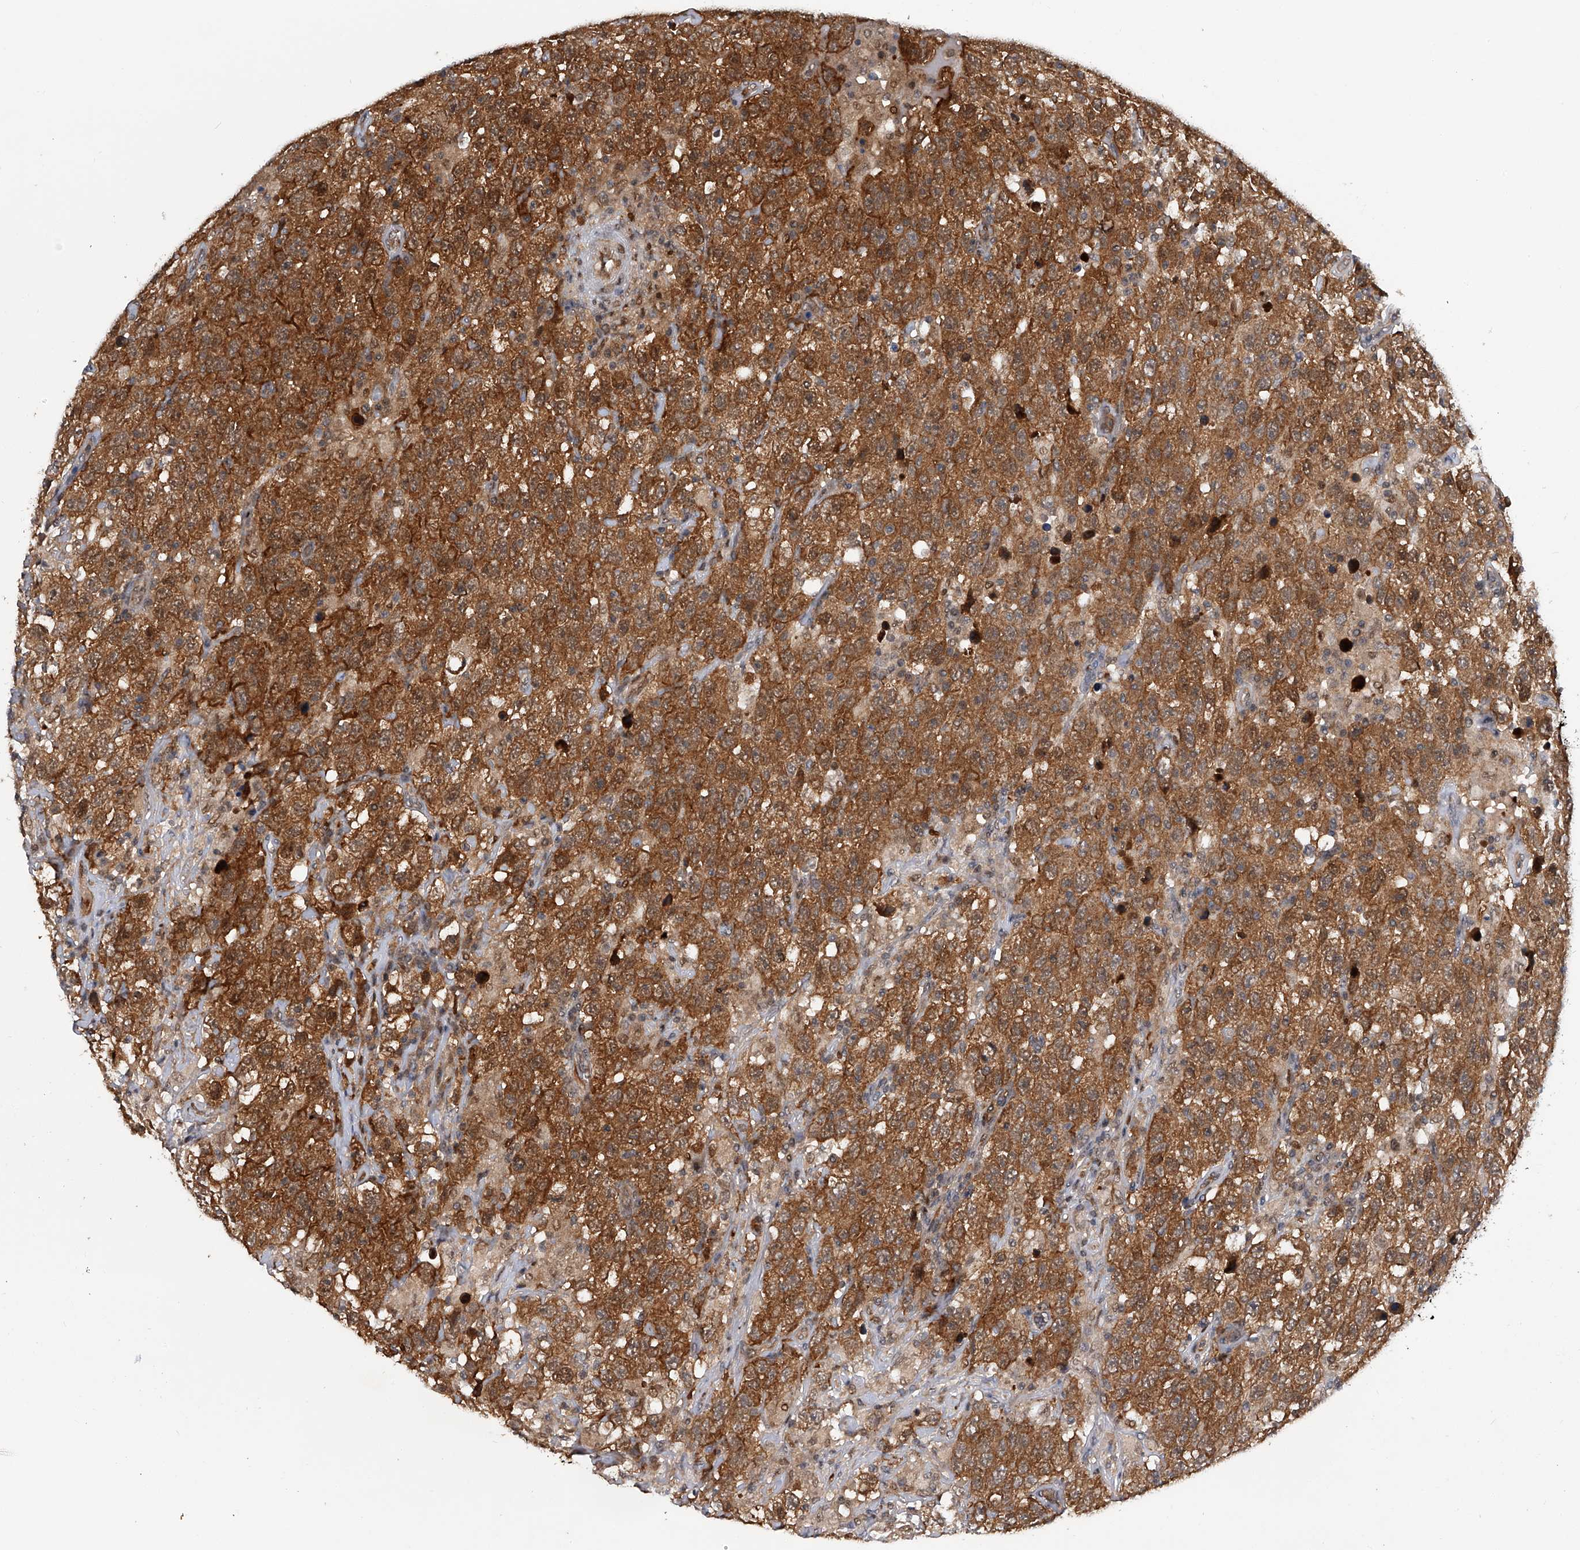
{"staining": {"intensity": "strong", "quantity": ">75%", "location": "cytoplasmic/membranous,nuclear"}, "tissue": "testis cancer", "cell_type": "Tumor cells", "image_type": "cancer", "snomed": [{"axis": "morphology", "description": "Seminoma, NOS"}, {"axis": "topography", "description": "Testis"}], "caption": "A high amount of strong cytoplasmic/membranous and nuclear positivity is appreciated in about >75% of tumor cells in seminoma (testis) tissue.", "gene": "RWDD2A", "patient": {"sex": "male", "age": 65}}